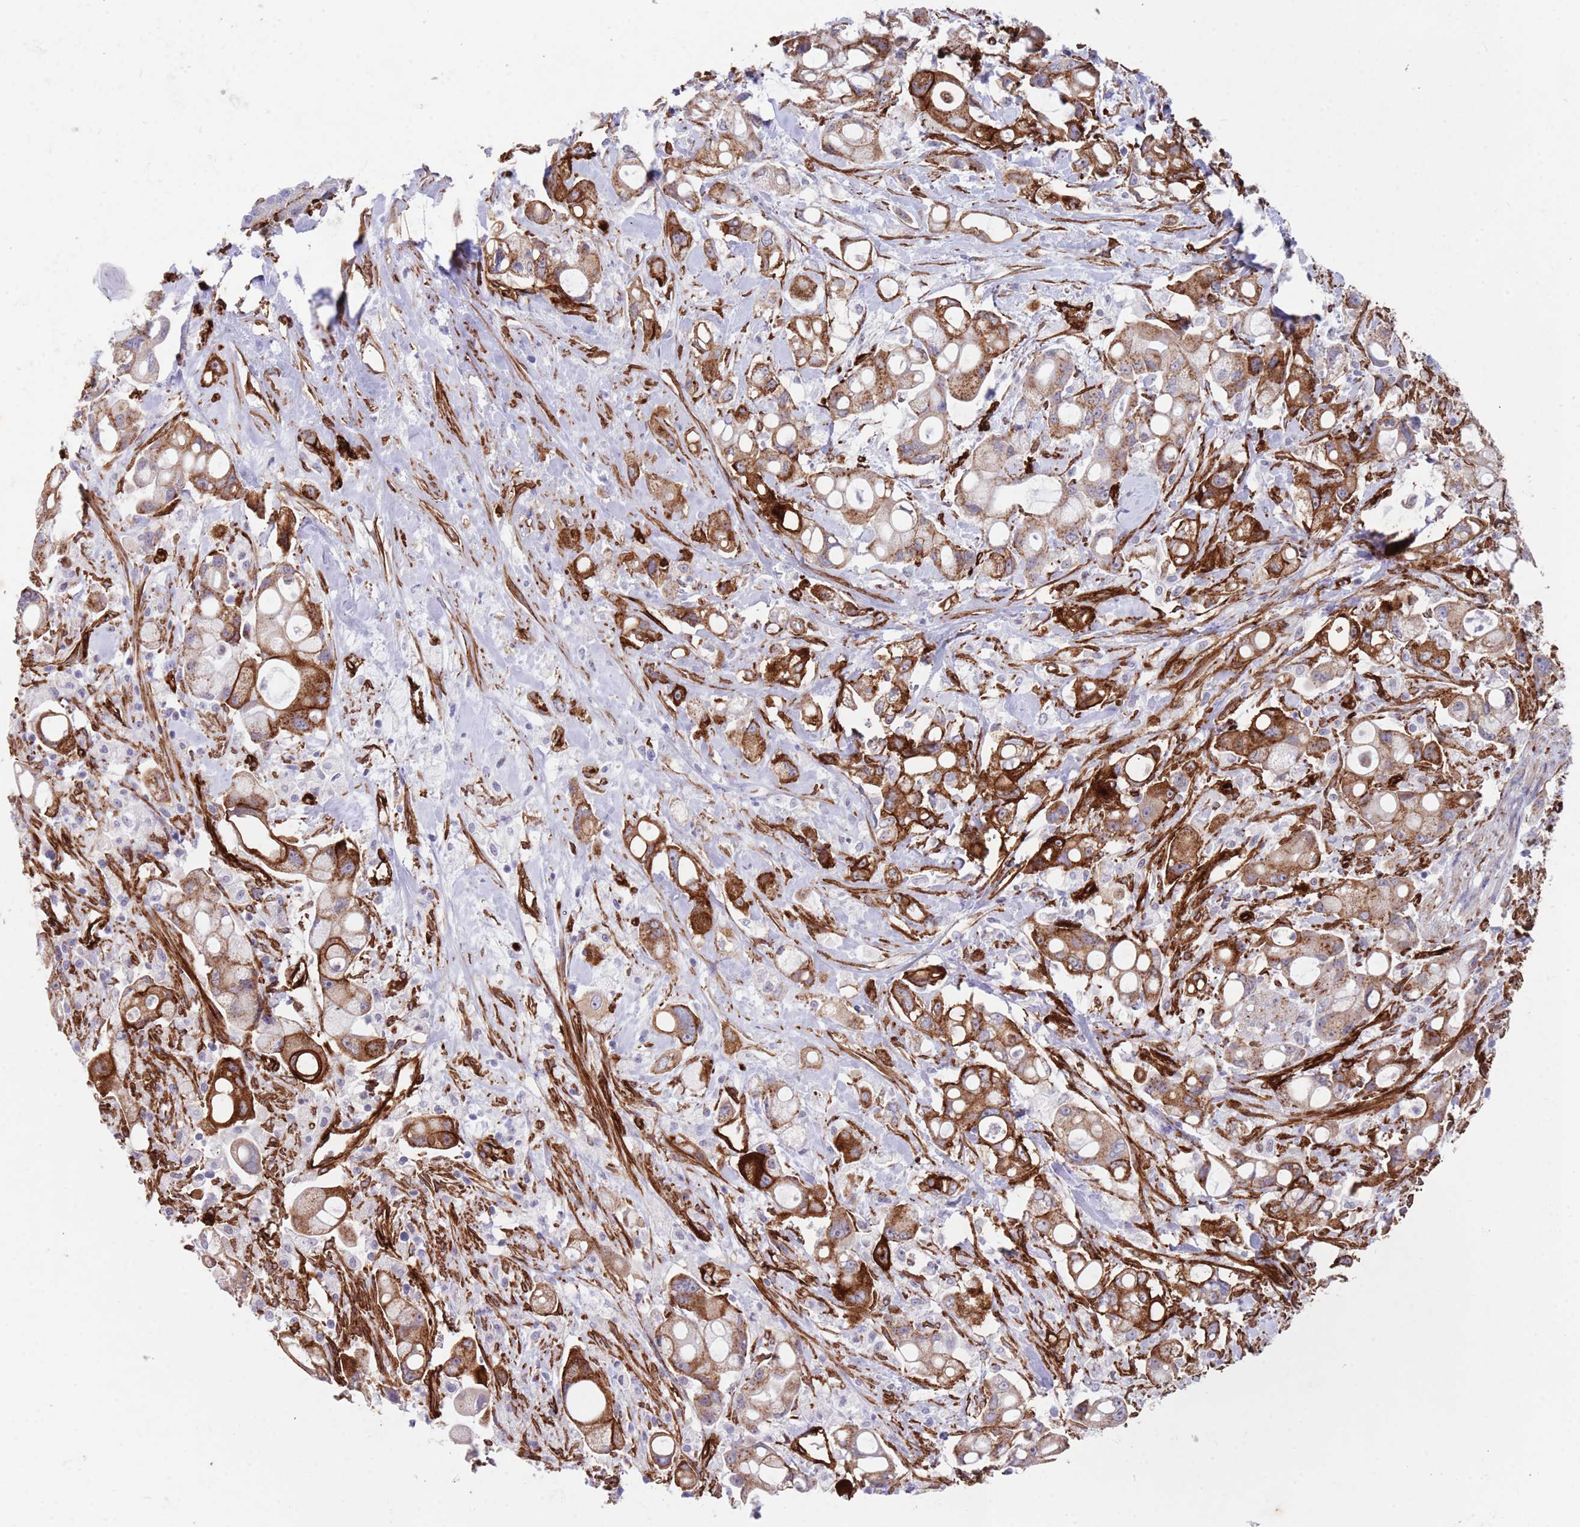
{"staining": {"intensity": "moderate", "quantity": ">75%", "location": "cytoplasmic/membranous"}, "tissue": "pancreatic cancer", "cell_type": "Tumor cells", "image_type": "cancer", "snomed": [{"axis": "morphology", "description": "Adenocarcinoma, NOS"}, {"axis": "topography", "description": "Pancreas"}], "caption": "An immunohistochemistry photomicrograph of neoplastic tissue is shown. Protein staining in brown shows moderate cytoplasmic/membranous positivity in pancreatic cancer within tumor cells.", "gene": "CAV2", "patient": {"sex": "male", "age": 68}}